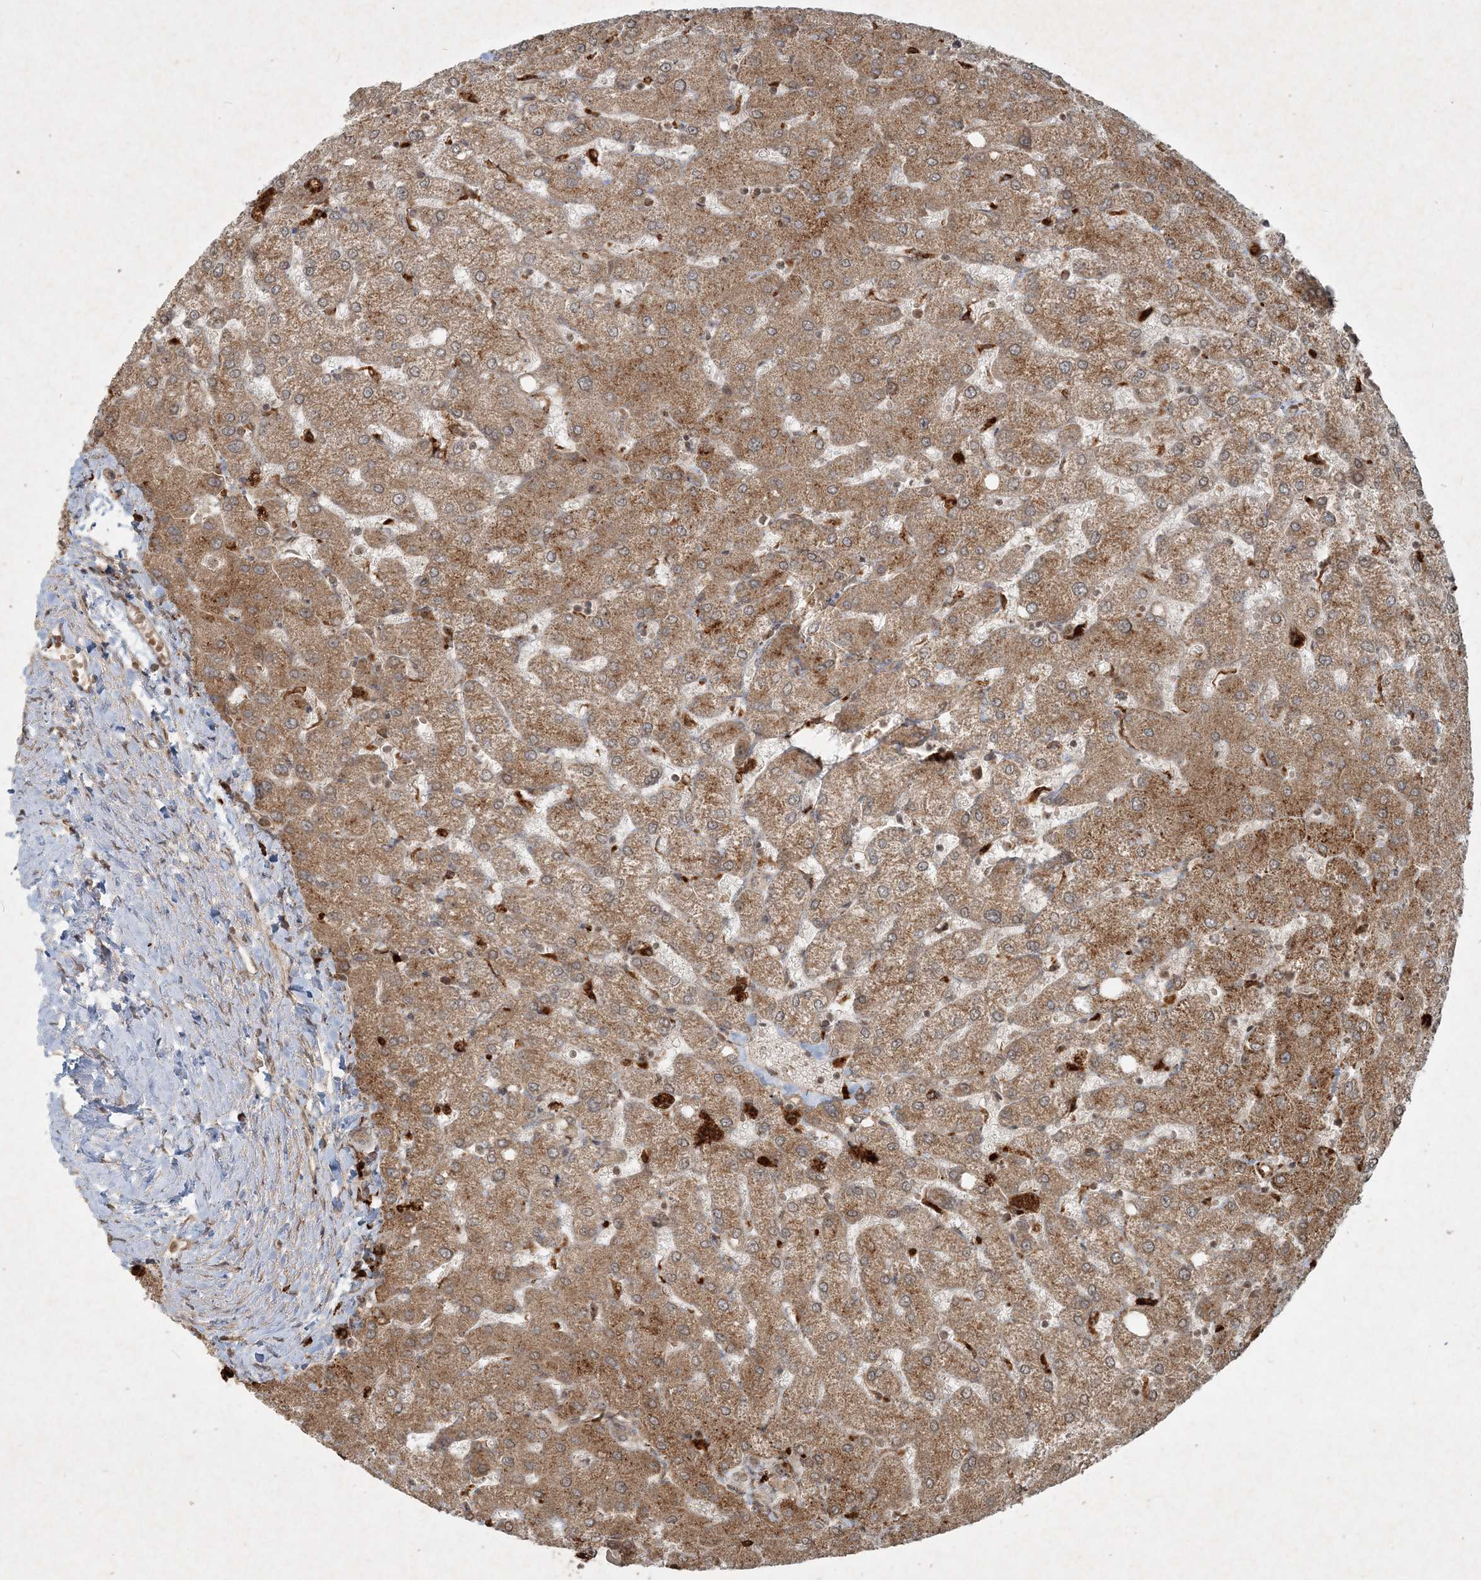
{"staining": {"intensity": "weak", "quantity": "25%-75%", "location": "cytoplasmic/membranous"}, "tissue": "liver", "cell_type": "Cholangiocytes", "image_type": "normal", "snomed": [{"axis": "morphology", "description": "Normal tissue, NOS"}, {"axis": "topography", "description": "Liver"}], "caption": "Protein analysis of benign liver exhibits weak cytoplasmic/membranous staining in about 25%-75% of cholangiocytes. Ihc stains the protein of interest in brown and the nuclei are stained blue.", "gene": "NARS1", "patient": {"sex": "female", "age": 54}}